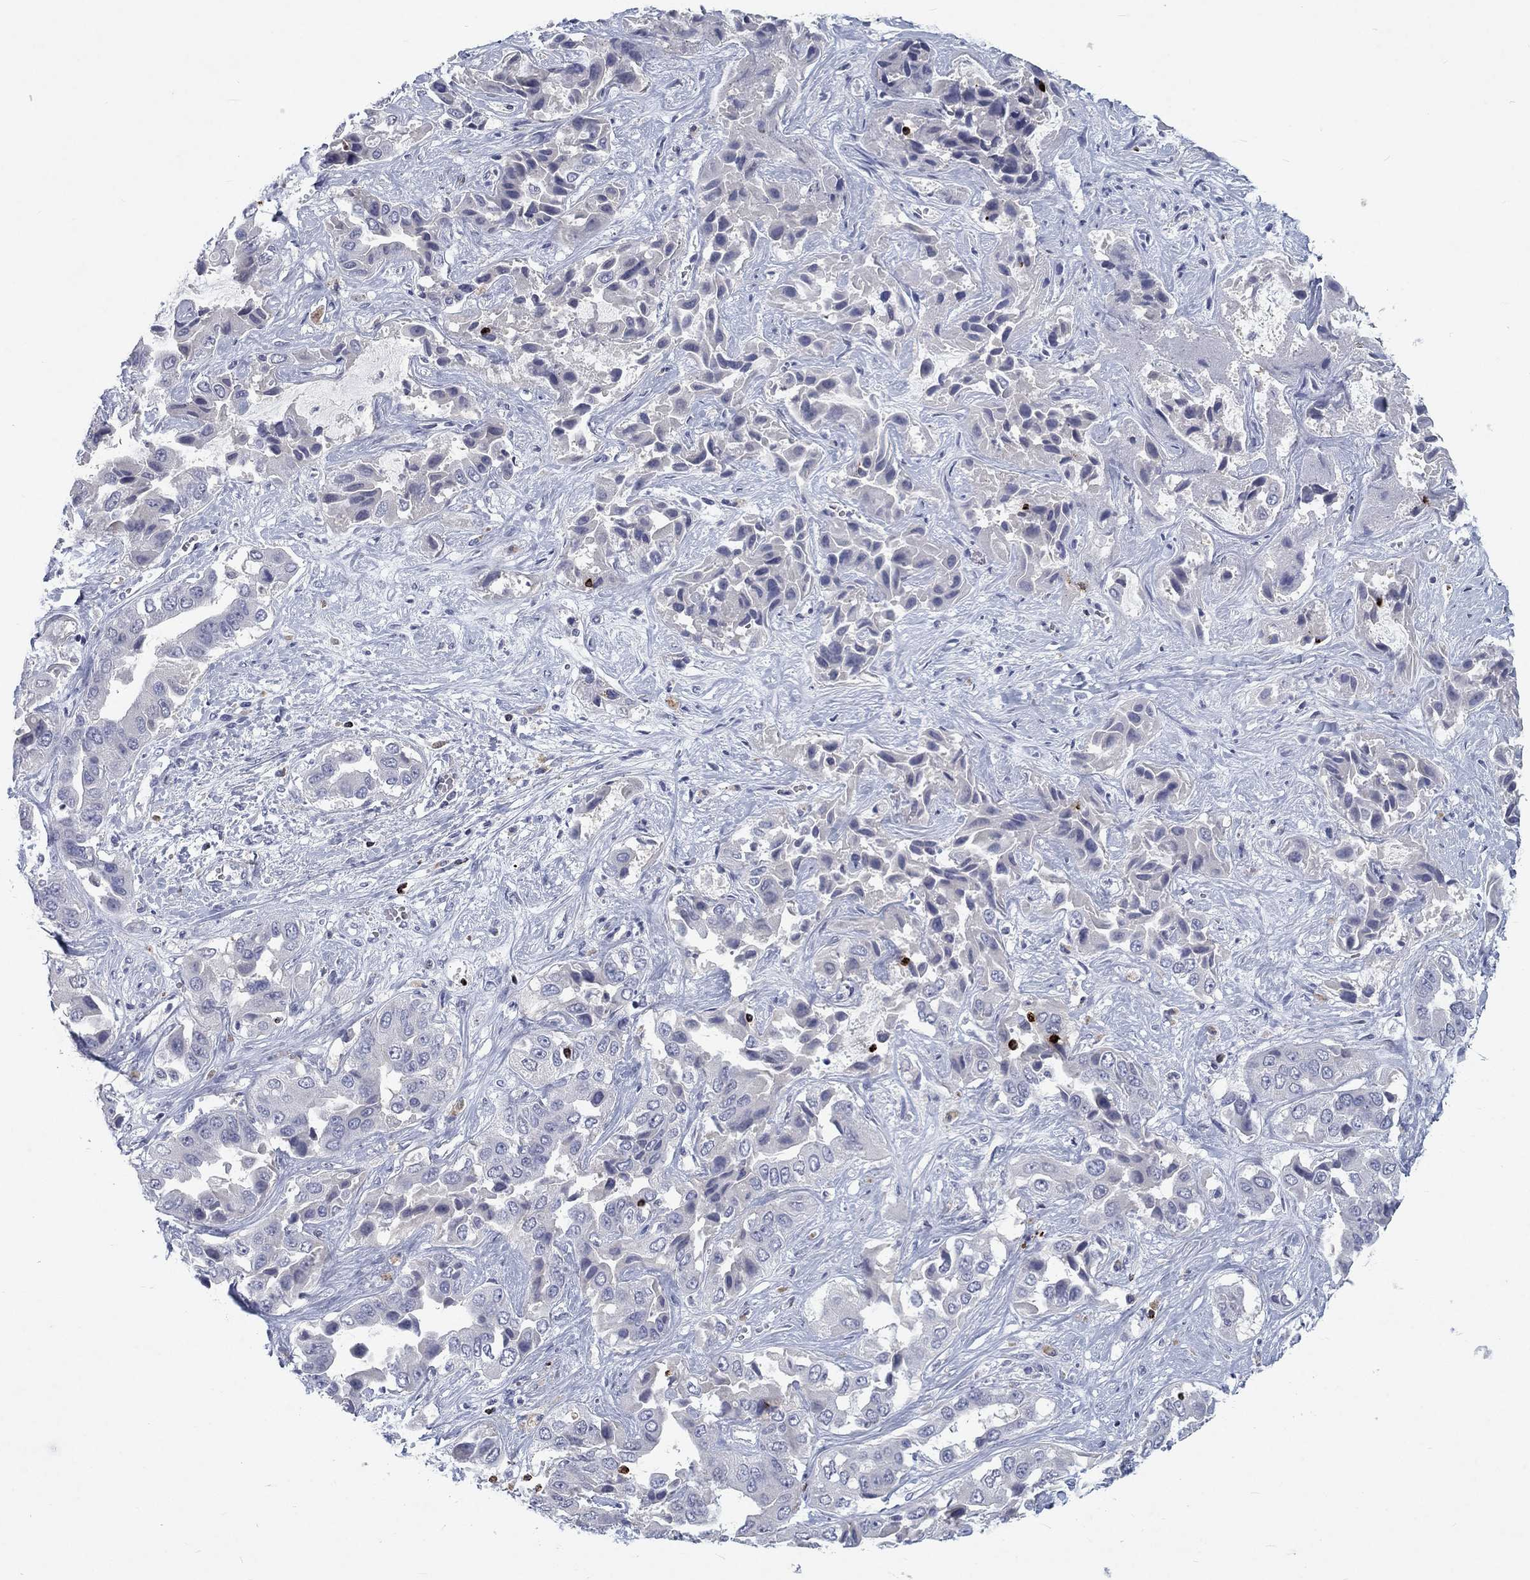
{"staining": {"intensity": "negative", "quantity": "none", "location": "none"}, "tissue": "liver cancer", "cell_type": "Tumor cells", "image_type": "cancer", "snomed": [{"axis": "morphology", "description": "Cholangiocarcinoma"}, {"axis": "topography", "description": "Liver"}], "caption": "An immunohistochemistry micrograph of liver cancer (cholangiocarcinoma) is shown. There is no staining in tumor cells of liver cancer (cholangiocarcinoma).", "gene": "GZMA", "patient": {"sex": "female", "age": 52}}